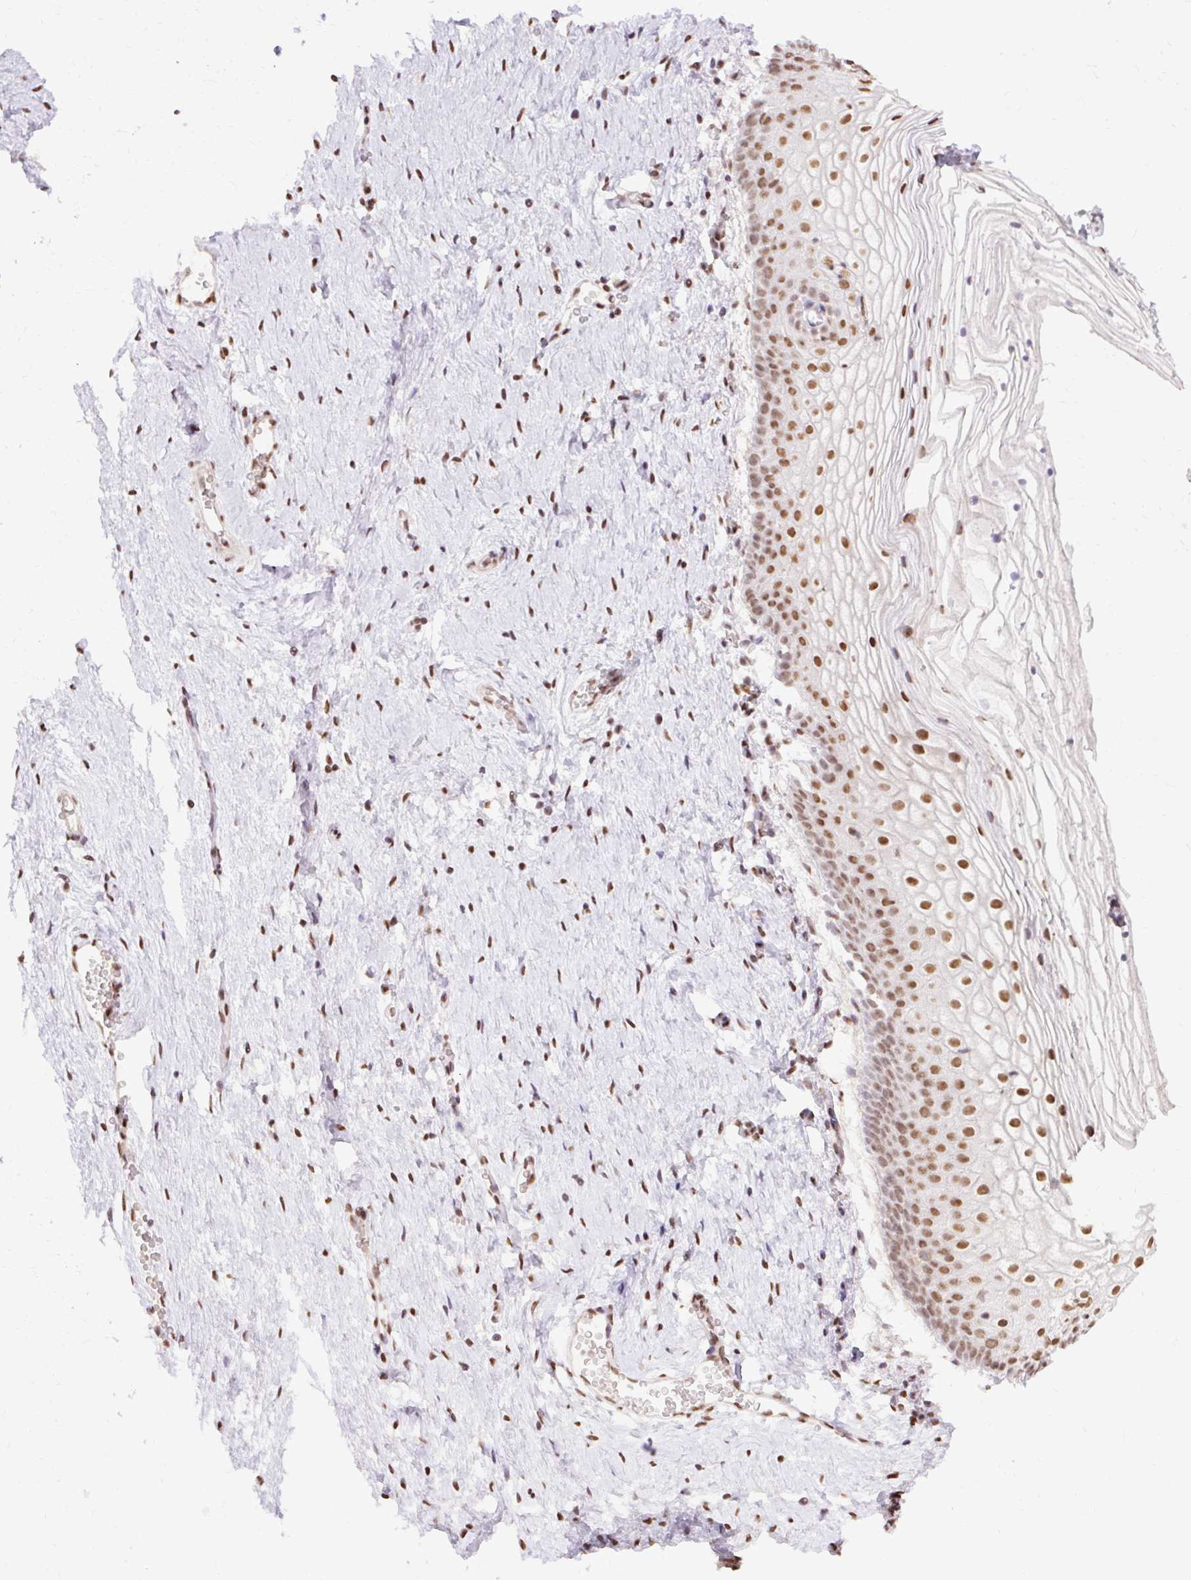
{"staining": {"intensity": "strong", "quantity": ">75%", "location": "nuclear"}, "tissue": "vagina", "cell_type": "Squamous epithelial cells", "image_type": "normal", "snomed": [{"axis": "morphology", "description": "Normal tissue, NOS"}, {"axis": "topography", "description": "Vagina"}], "caption": "This histopathology image displays unremarkable vagina stained with IHC to label a protein in brown. The nuclear of squamous epithelial cells show strong positivity for the protein. Nuclei are counter-stained blue.", "gene": "ENSG00000261832", "patient": {"sex": "female", "age": 56}}